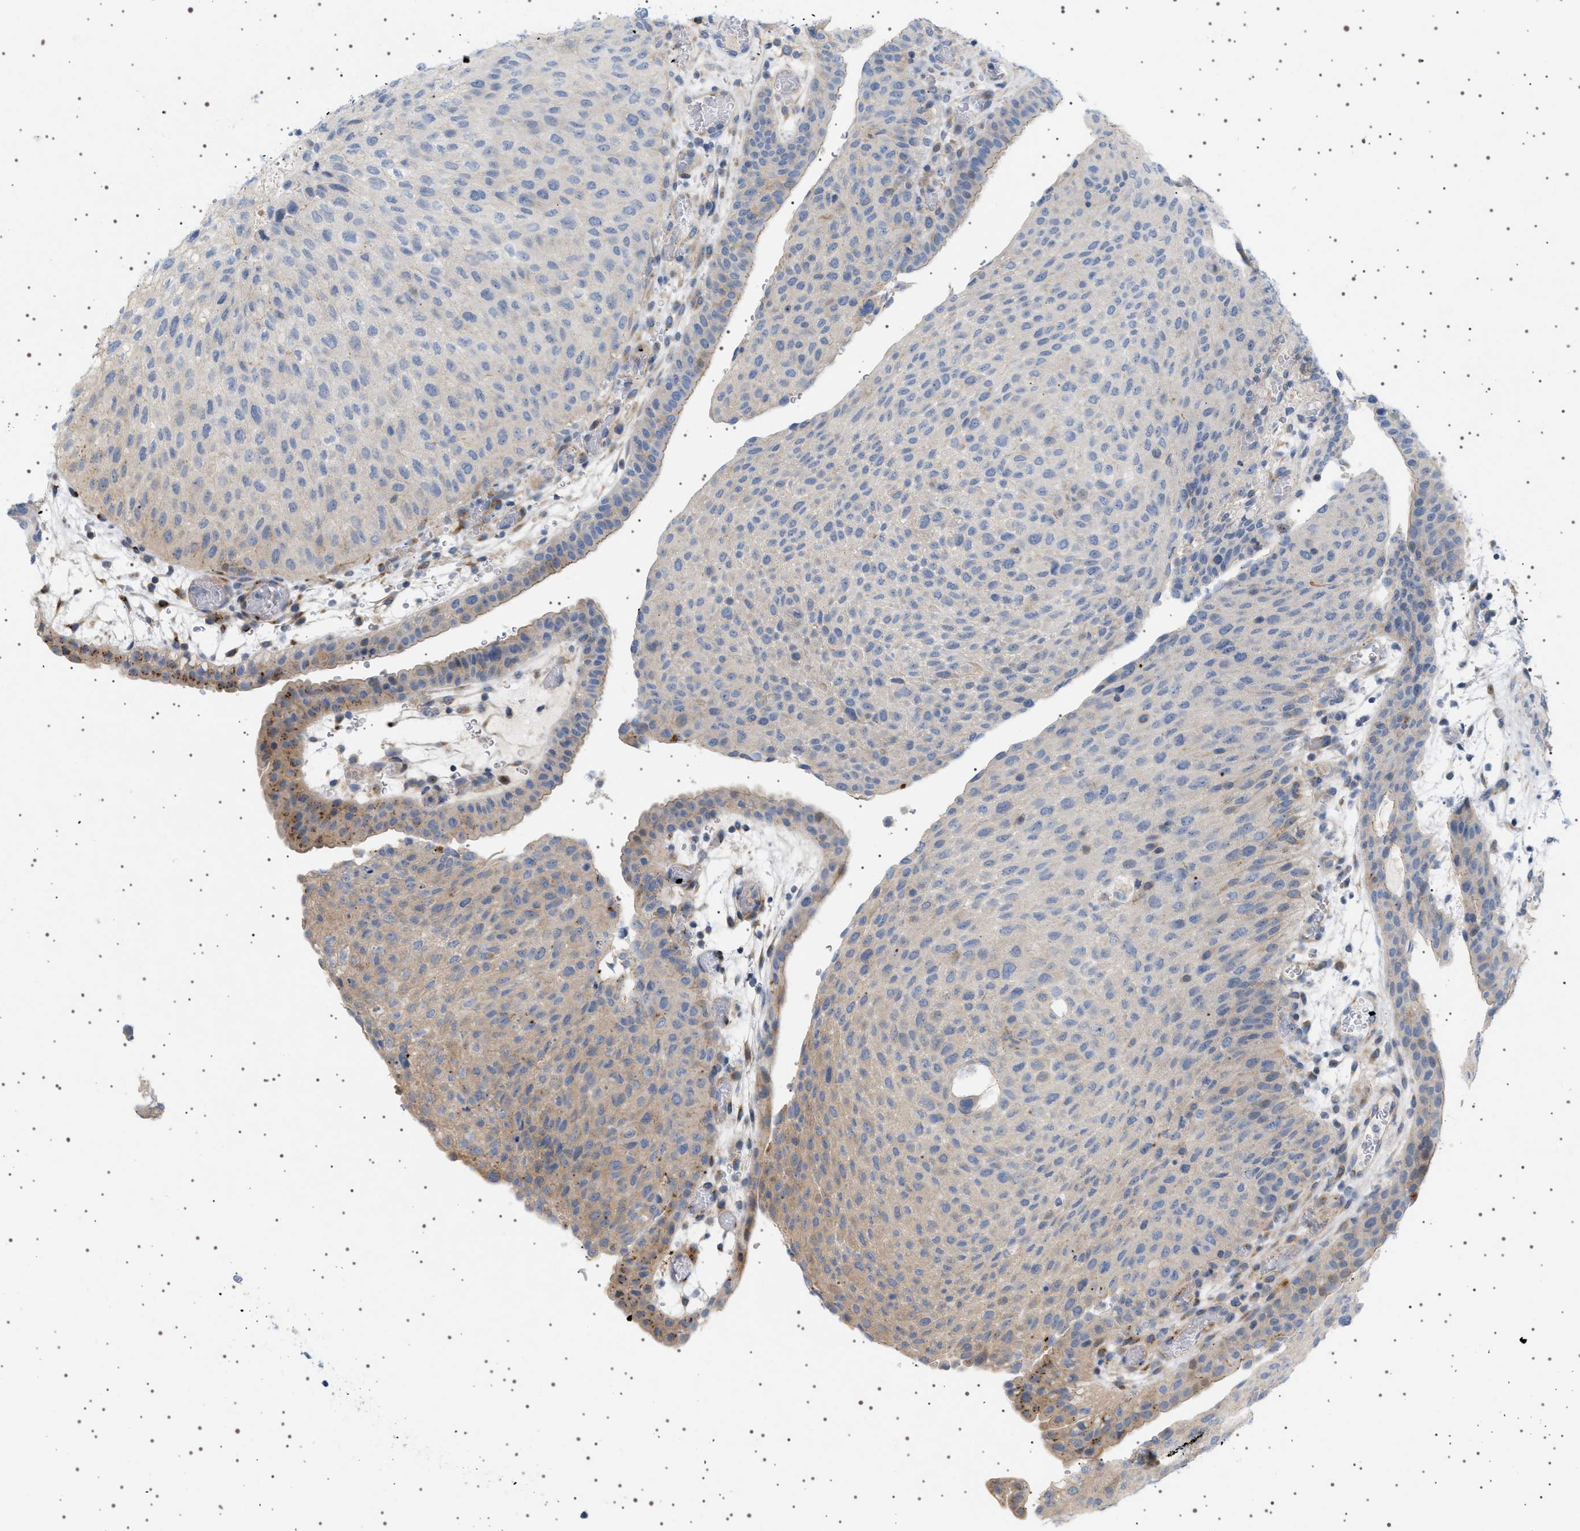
{"staining": {"intensity": "weak", "quantity": "<25%", "location": "cytoplasmic/membranous"}, "tissue": "urothelial cancer", "cell_type": "Tumor cells", "image_type": "cancer", "snomed": [{"axis": "morphology", "description": "Urothelial carcinoma, Low grade"}, {"axis": "morphology", "description": "Urothelial carcinoma, High grade"}, {"axis": "topography", "description": "Urinary bladder"}], "caption": "This is an immunohistochemistry image of urothelial cancer. There is no expression in tumor cells.", "gene": "ADCY10", "patient": {"sex": "male", "age": 35}}